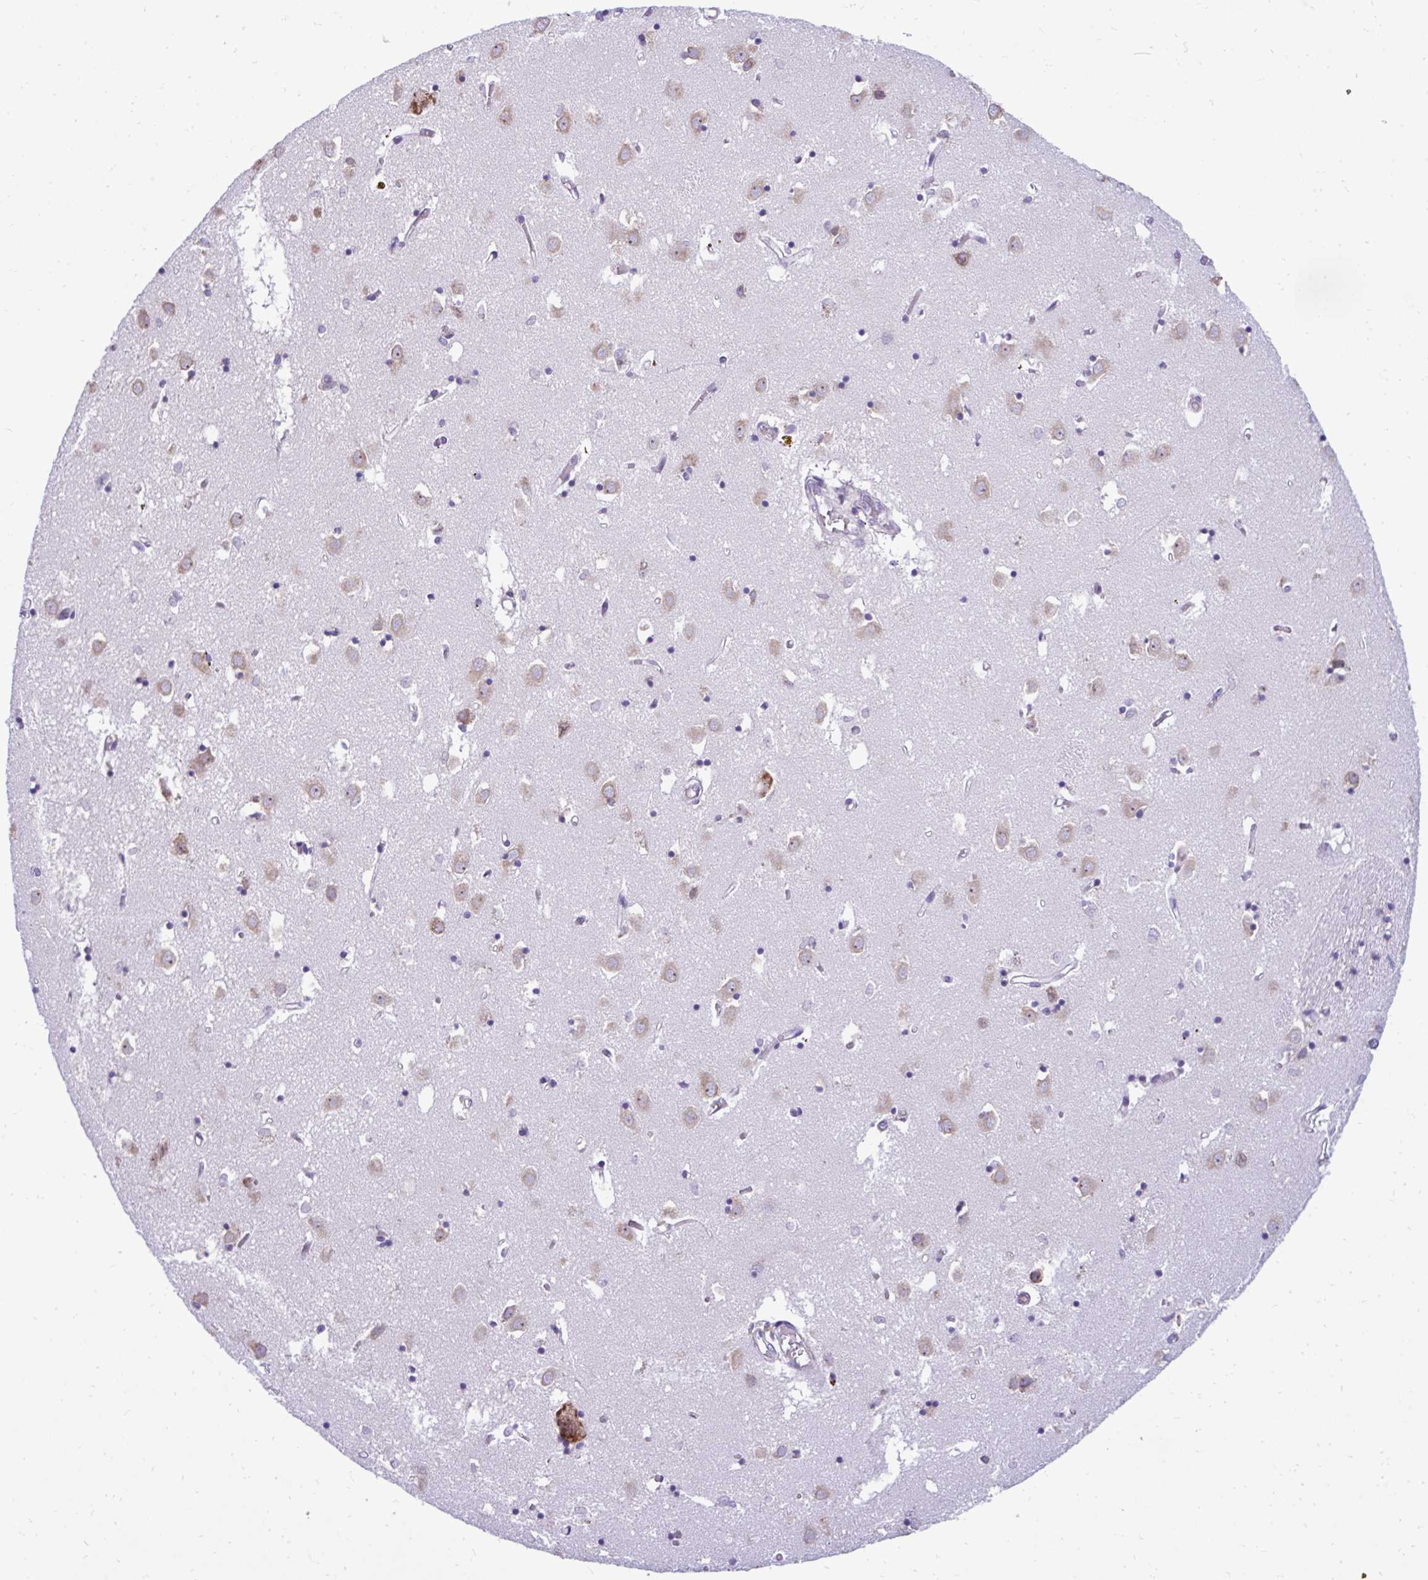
{"staining": {"intensity": "negative", "quantity": "none", "location": "none"}, "tissue": "caudate", "cell_type": "Glial cells", "image_type": "normal", "snomed": [{"axis": "morphology", "description": "Normal tissue, NOS"}, {"axis": "topography", "description": "Lateral ventricle wall"}], "caption": "This is a image of immunohistochemistry staining of unremarkable caudate, which shows no positivity in glial cells.", "gene": "RPL7", "patient": {"sex": "male", "age": 70}}